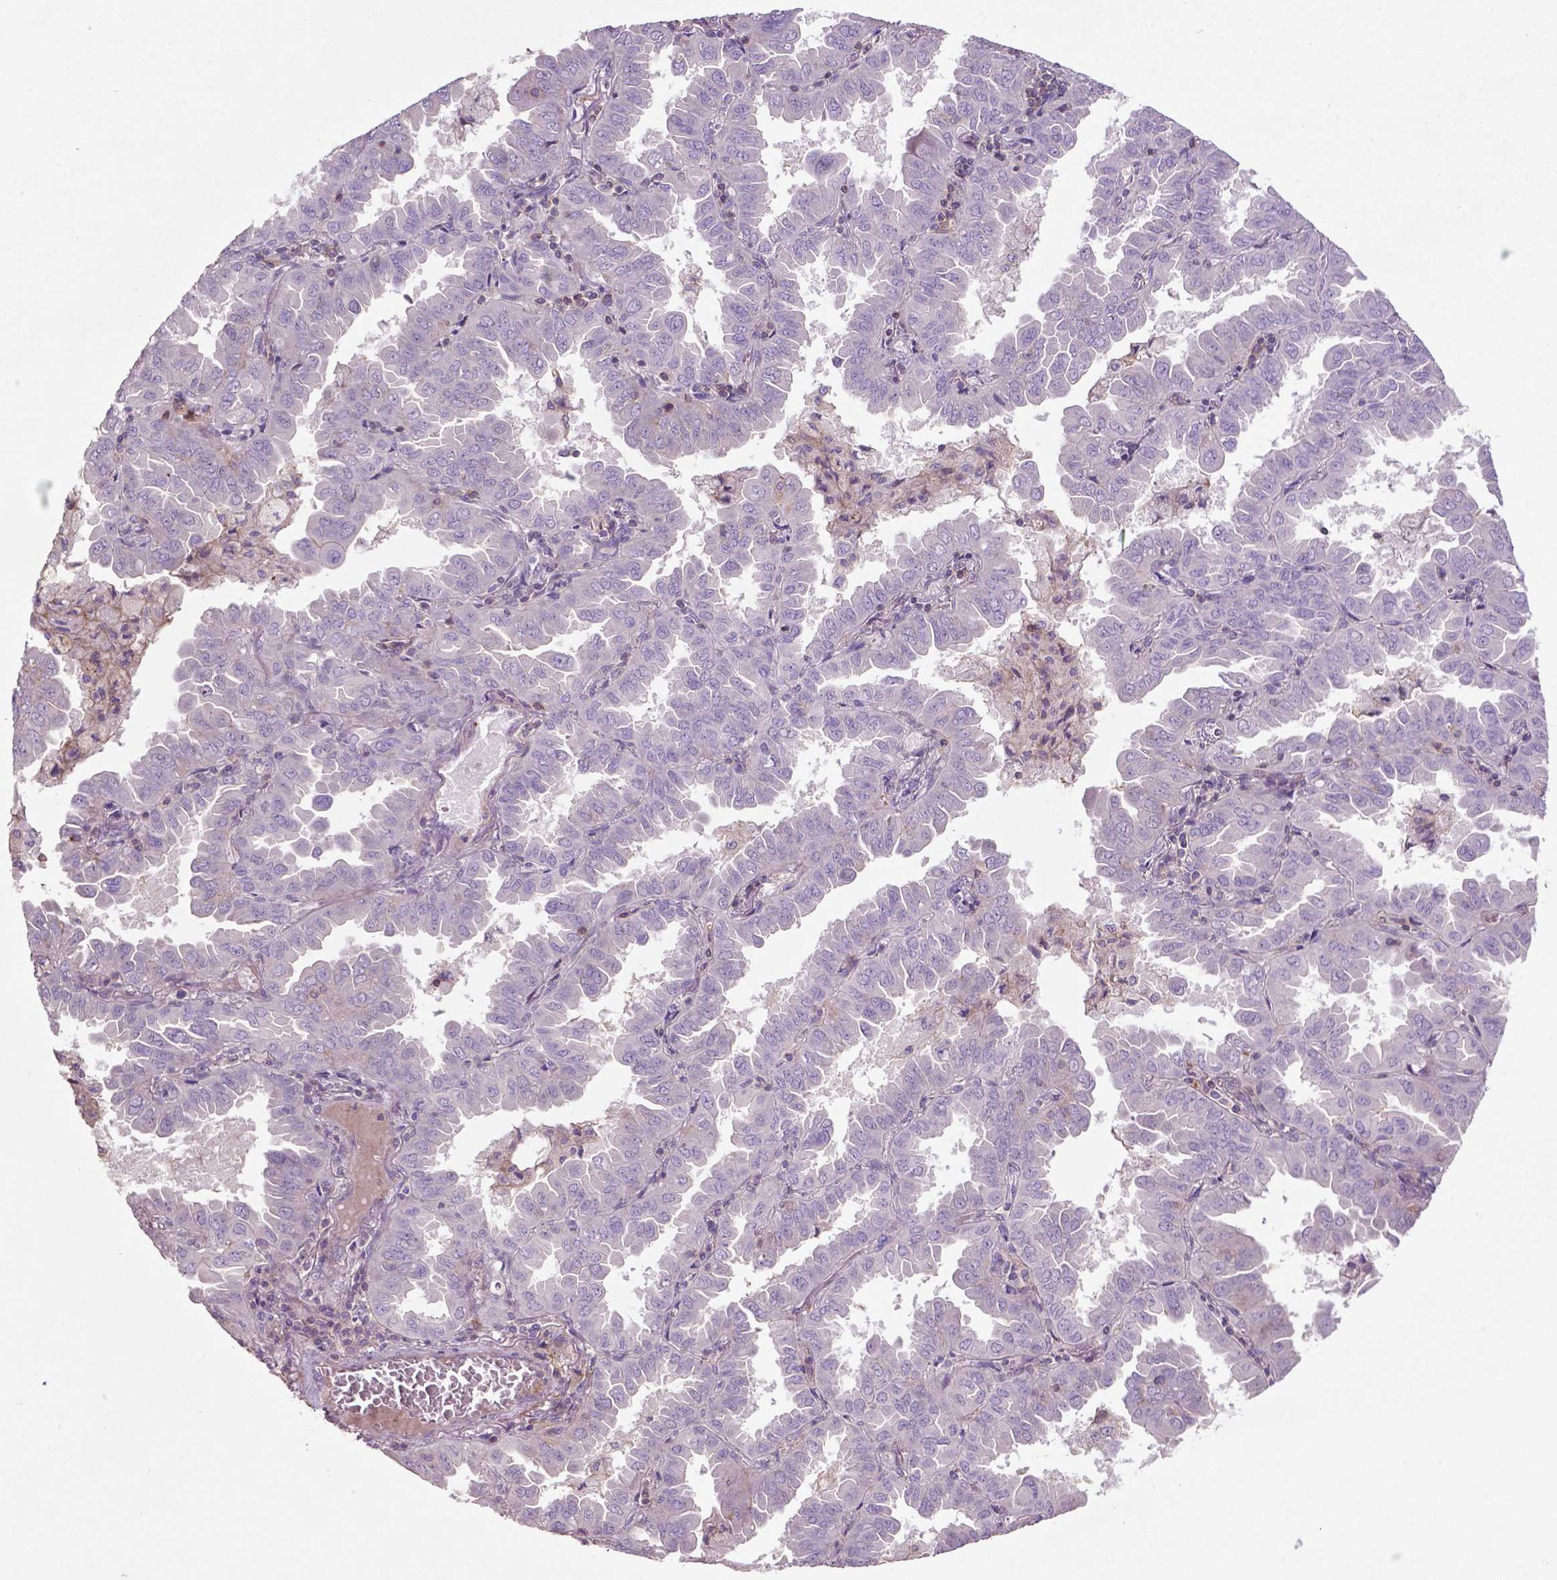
{"staining": {"intensity": "negative", "quantity": "none", "location": "none"}, "tissue": "lung cancer", "cell_type": "Tumor cells", "image_type": "cancer", "snomed": [{"axis": "morphology", "description": "Adenocarcinoma, NOS"}, {"axis": "topography", "description": "Lung"}], "caption": "Human lung adenocarcinoma stained for a protein using IHC exhibits no expression in tumor cells.", "gene": "BMP4", "patient": {"sex": "male", "age": 64}}